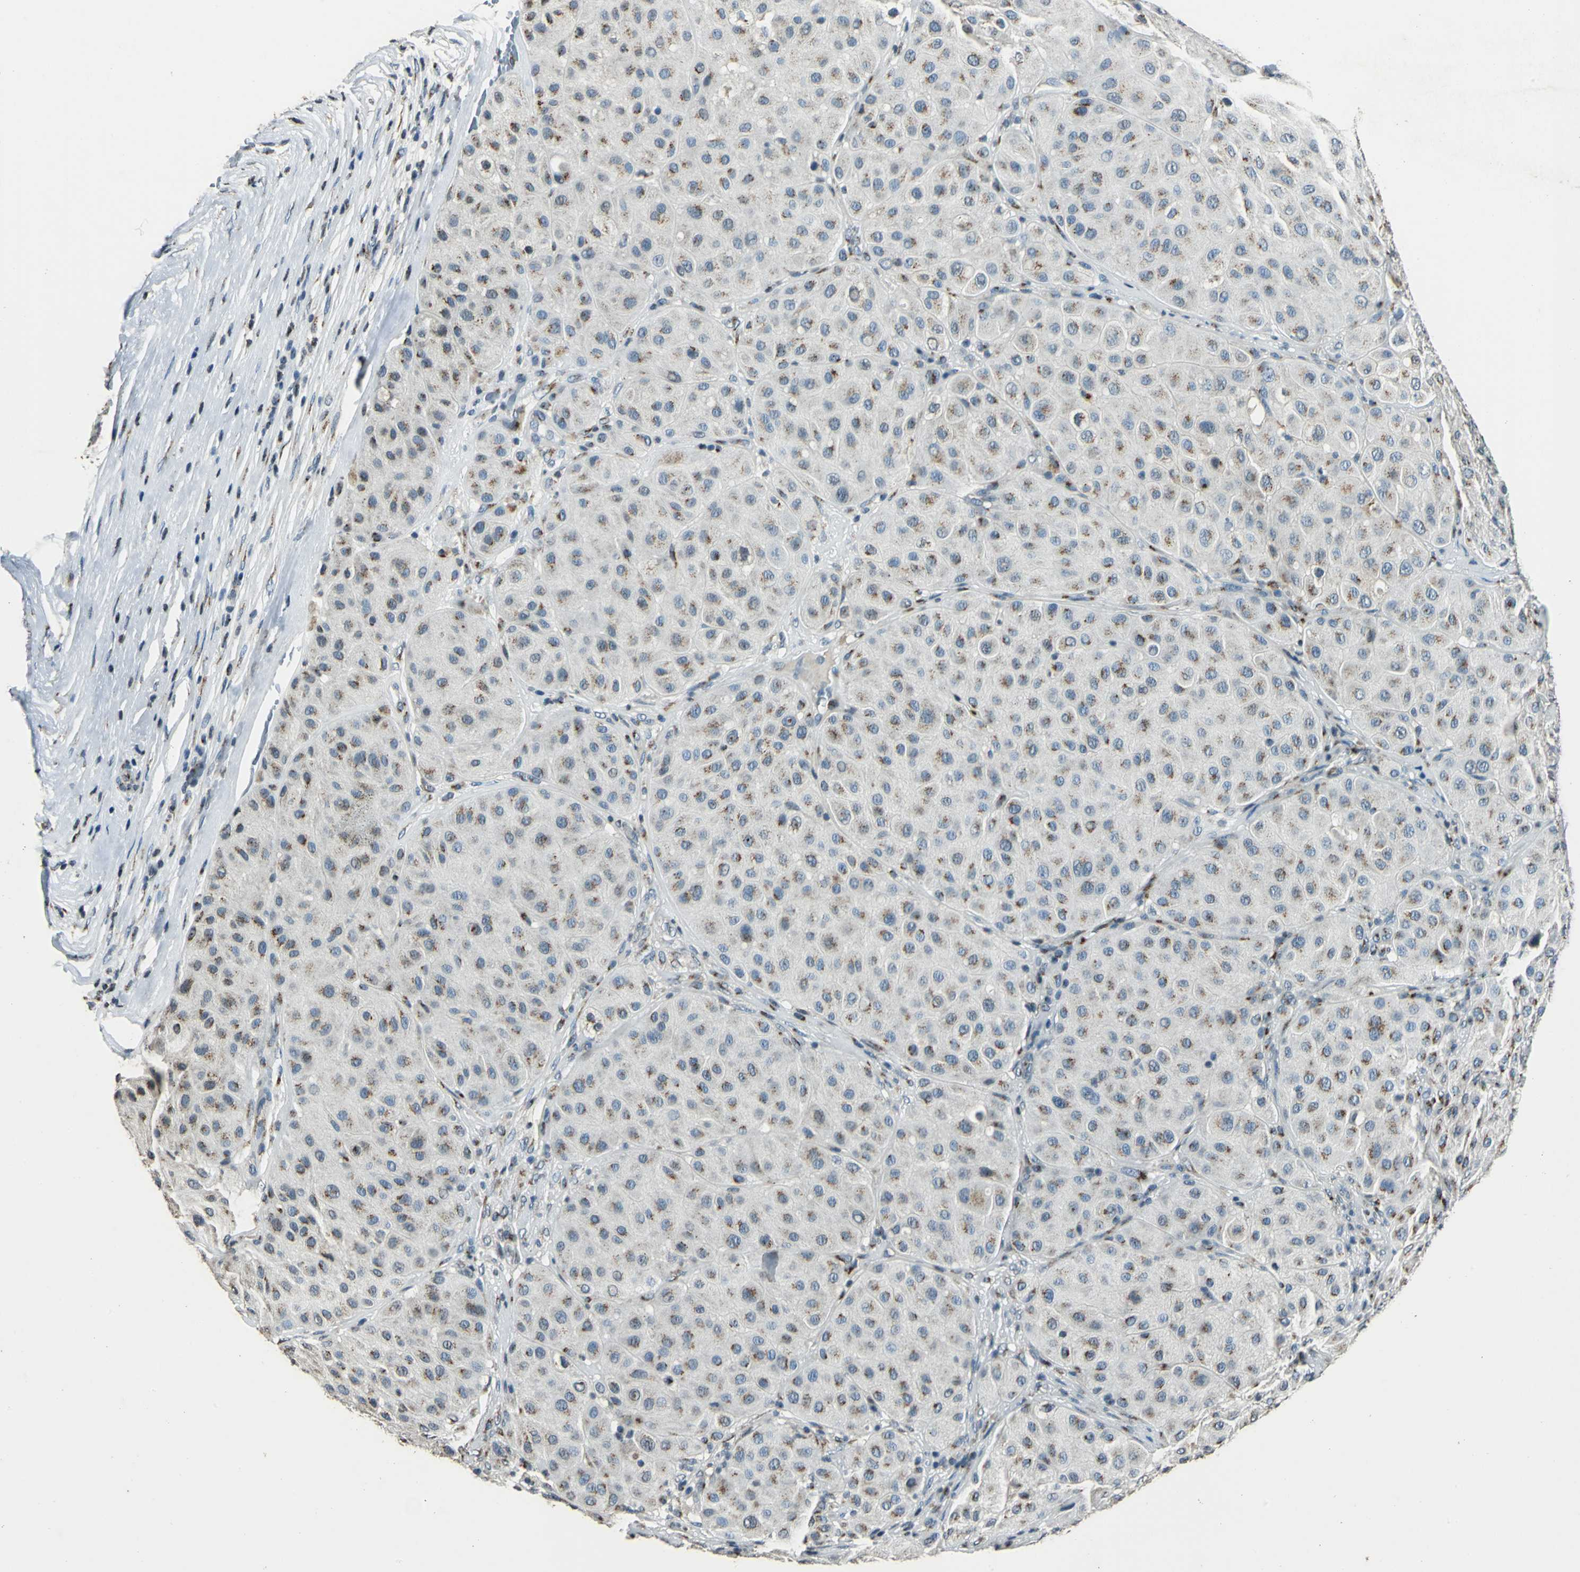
{"staining": {"intensity": "strong", "quantity": ">75%", "location": "cytoplasmic/membranous"}, "tissue": "melanoma", "cell_type": "Tumor cells", "image_type": "cancer", "snomed": [{"axis": "morphology", "description": "Normal tissue, NOS"}, {"axis": "morphology", "description": "Malignant melanoma, Metastatic site"}, {"axis": "topography", "description": "Skin"}], "caption": "Human melanoma stained for a protein (brown) displays strong cytoplasmic/membranous positive expression in about >75% of tumor cells.", "gene": "TMEM115", "patient": {"sex": "male", "age": 41}}